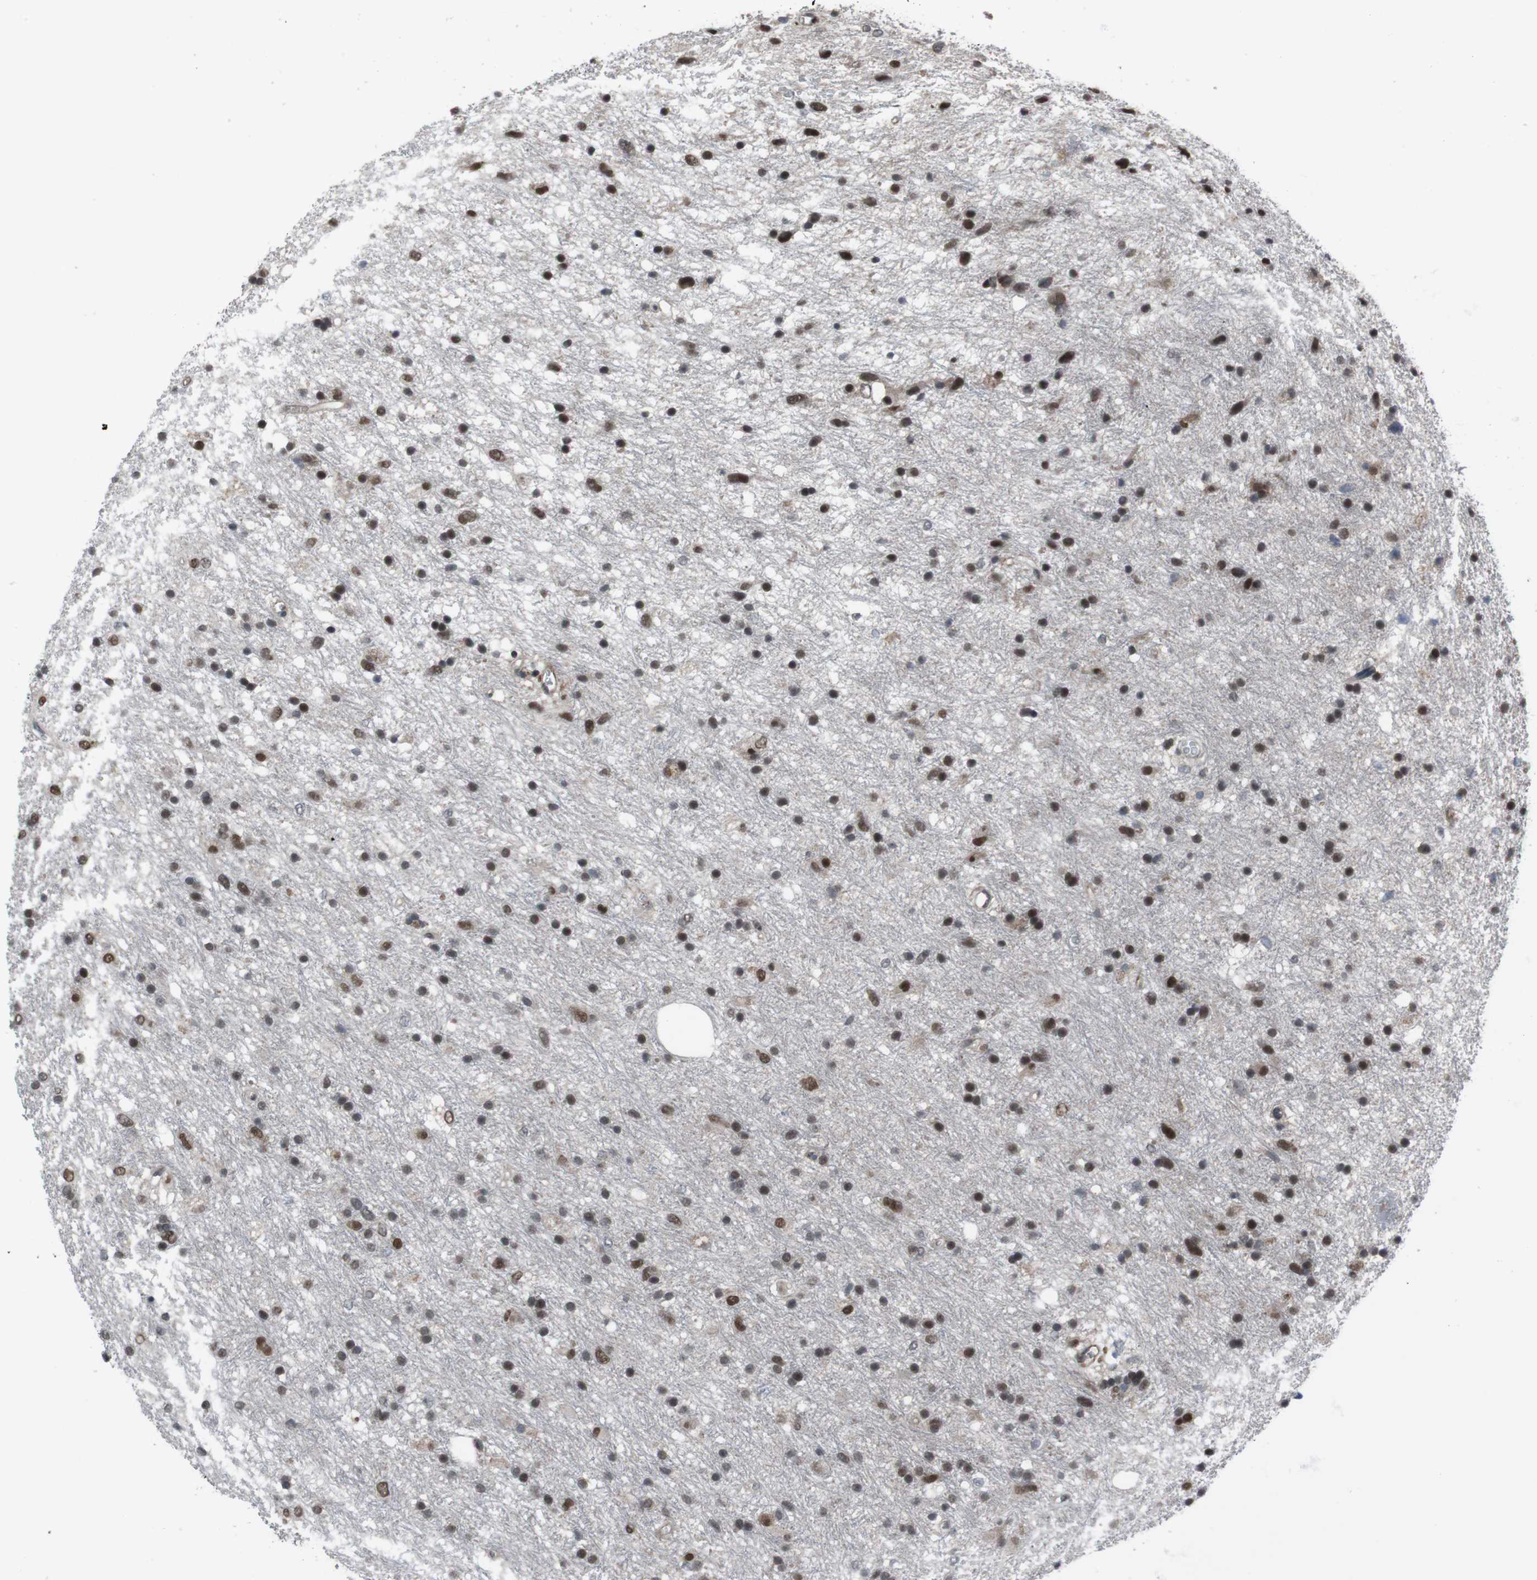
{"staining": {"intensity": "moderate", "quantity": ">75%", "location": "nuclear"}, "tissue": "glioma", "cell_type": "Tumor cells", "image_type": "cancer", "snomed": [{"axis": "morphology", "description": "Glioma, malignant, Low grade"}, {"axis": "topography", "description": "Brain"}], "caption": "Protein analysis of malignant low-grade glioma tissue exhibits moderate nuclear expression in about >75% of tumor cells.", "gene": "SS18L1", "patient": {"sex": "male", "age": 77}}